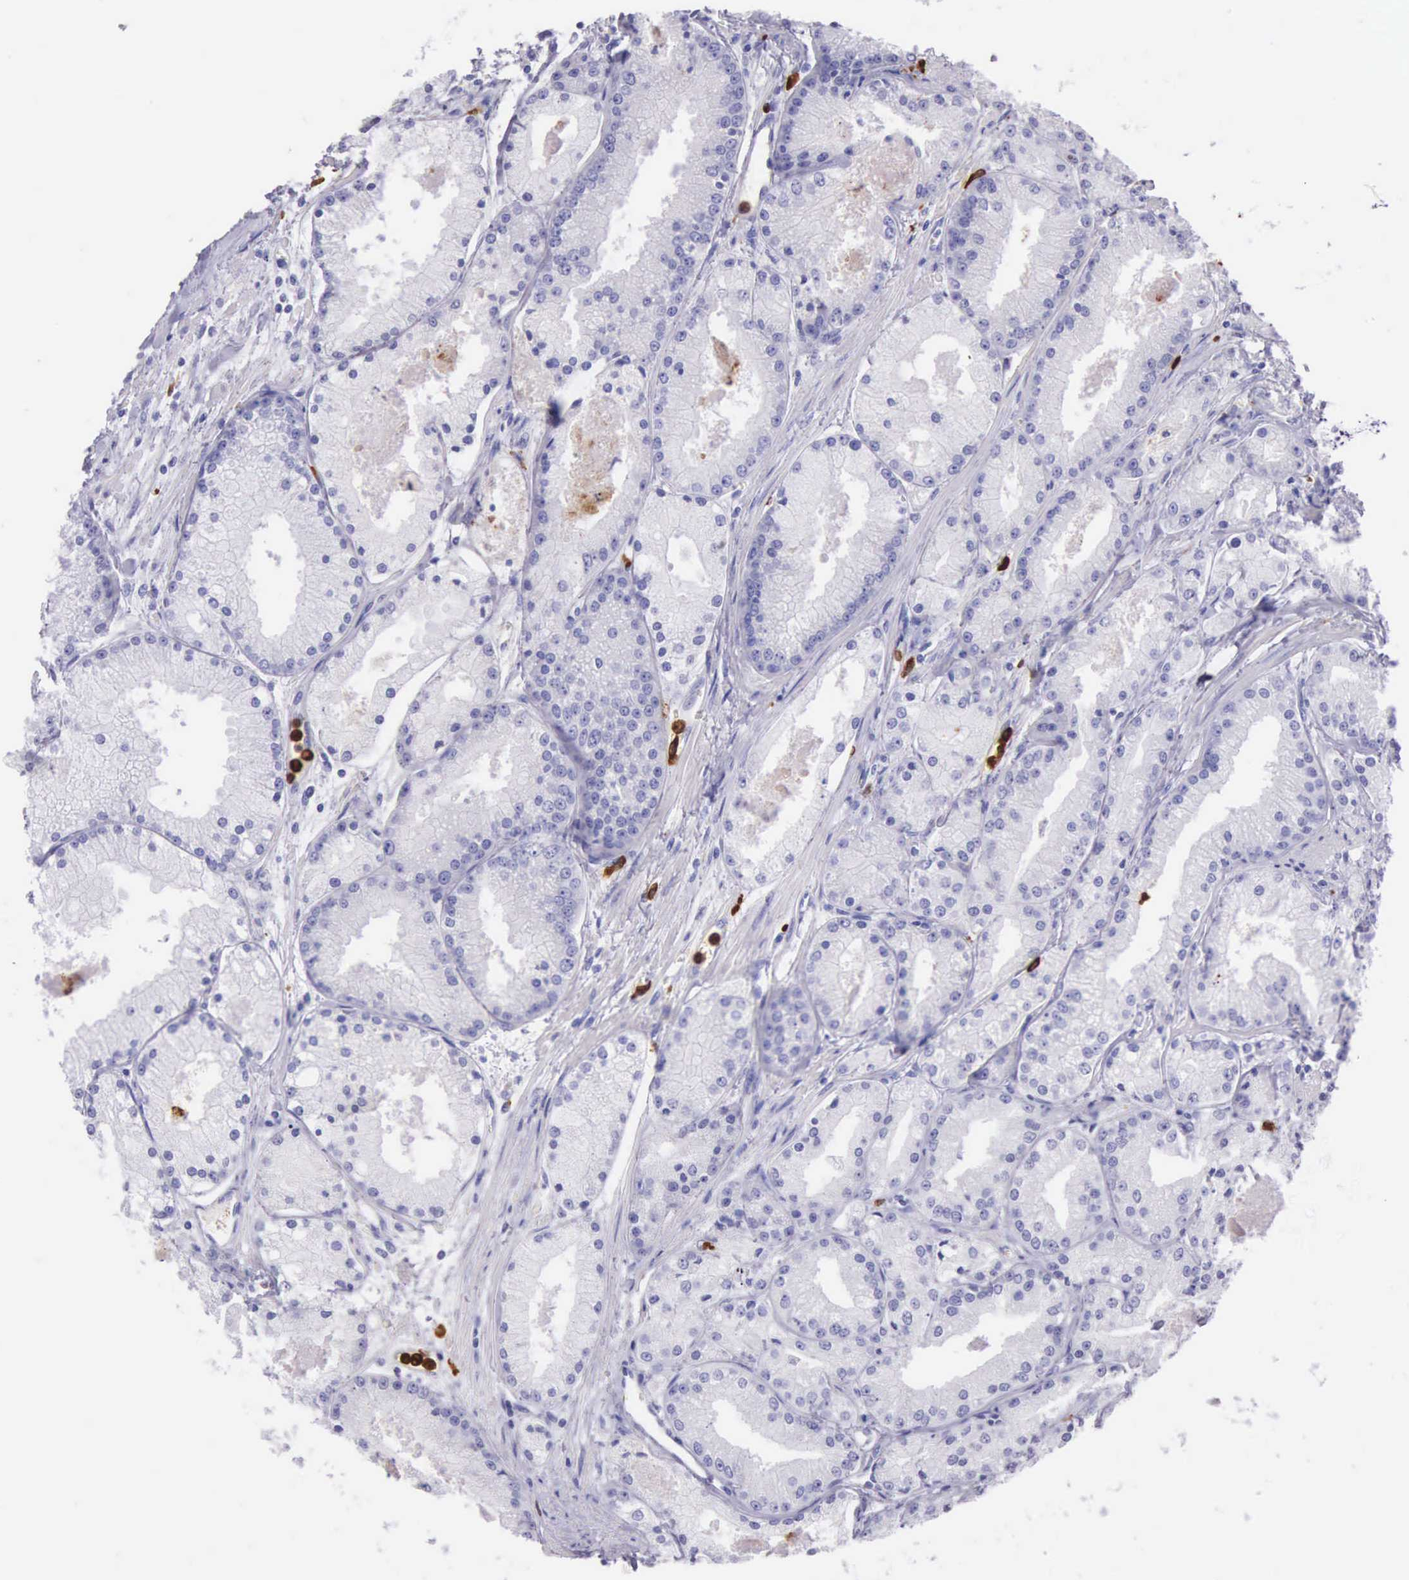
{"staining": {"intensity": "negative", "quantity": "none", "location": "none"}, "tissue": "prostate cancer", "cell_type": "Tumor cells", "image_type": "cancer", "snomed": [{"axis": "morphology", "description": "Adenocarcinoma, Medium grade"}, {"axis": "topography", "description": "Prostate"}], "caption": "Image shows no protein positivity in tumor cells of prostate adenocarcinoma (medium-grade) tissue.", "gene": "FCN1", "patient": {"sex": "male", "age": 72}}